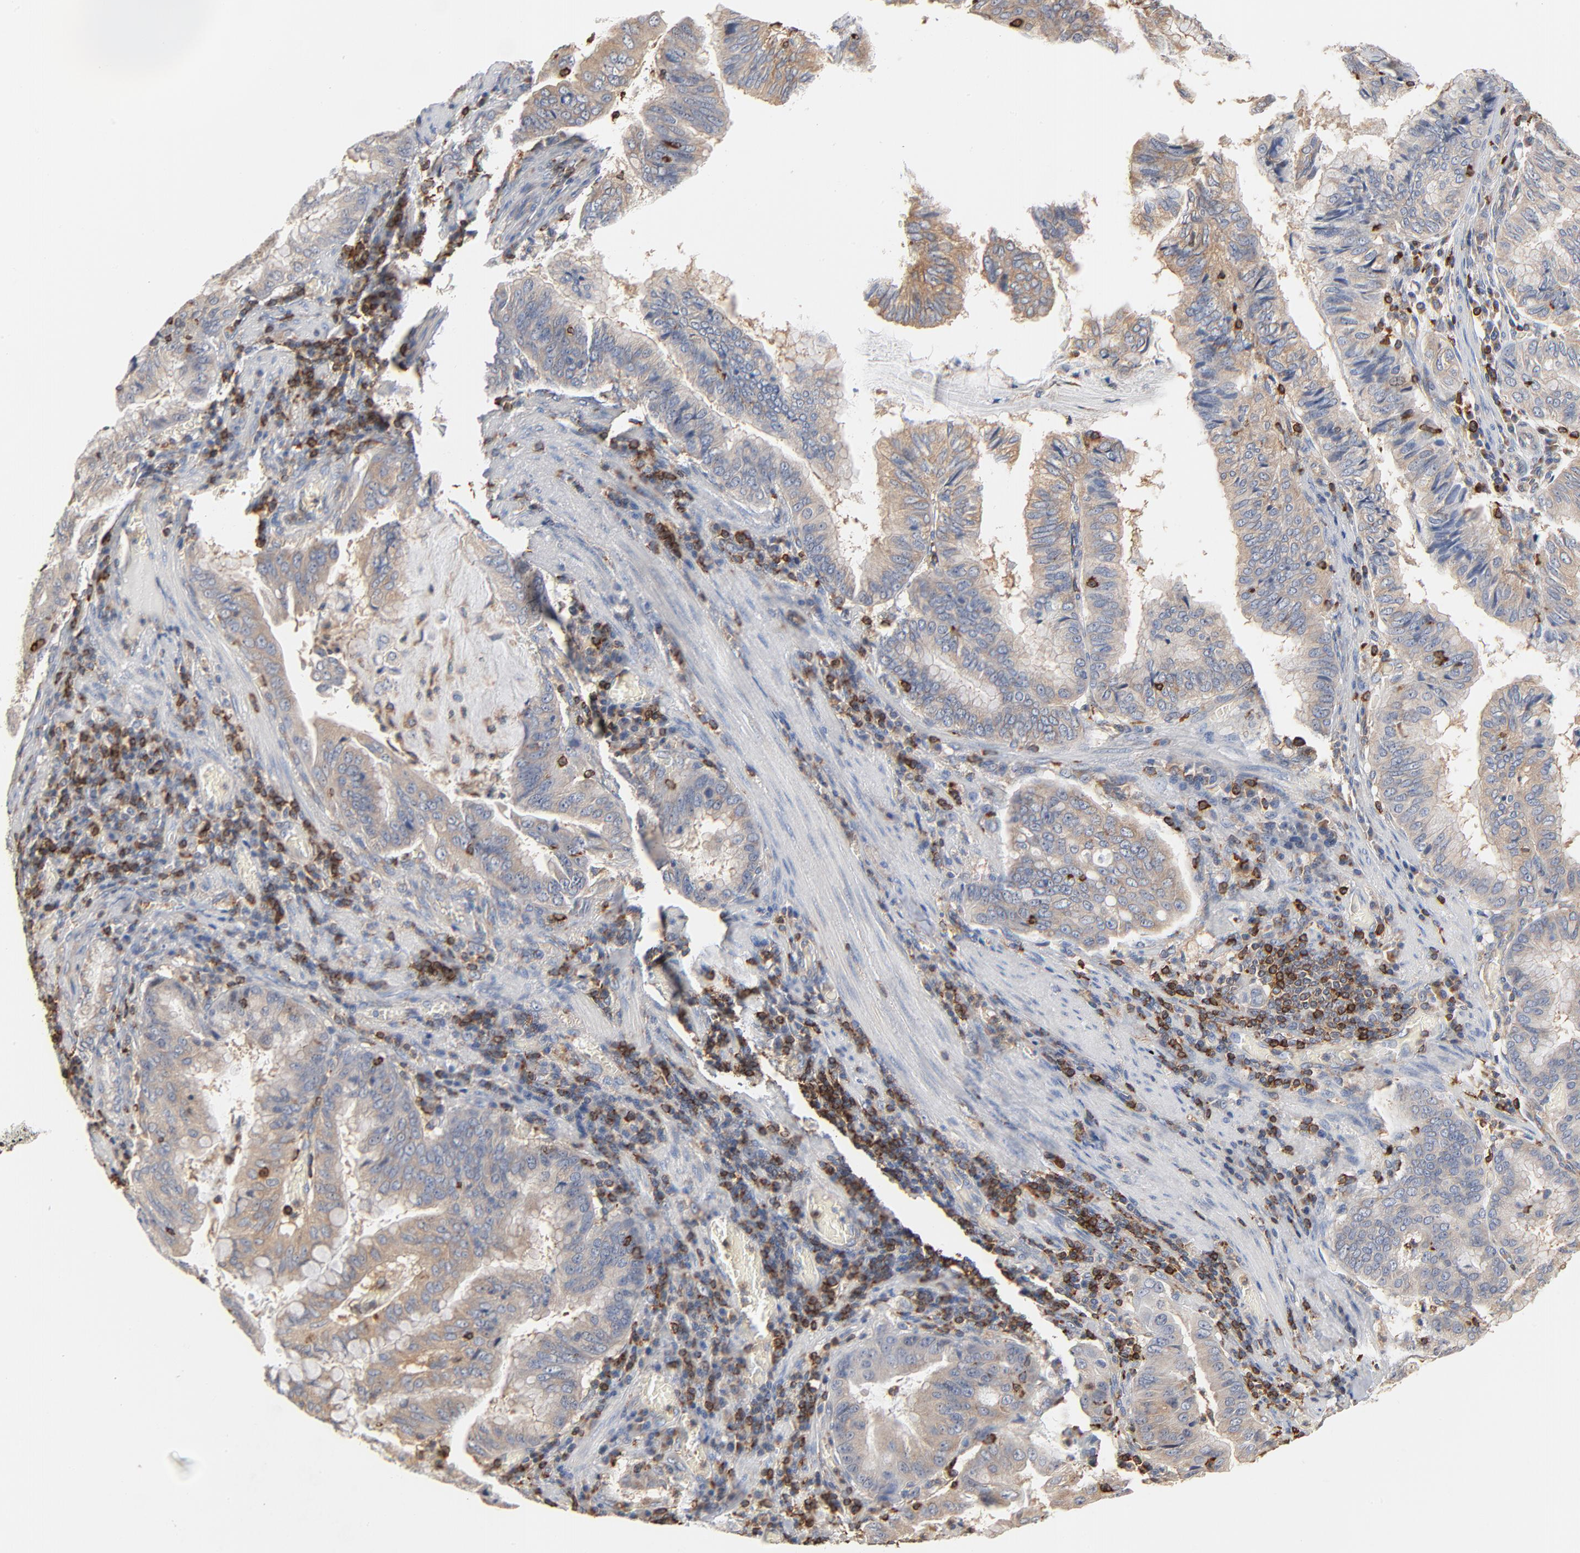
{"staining": {"intensity": "weak", "quantity": ">75%", "location": "cytoplasmic/membranous"}, "tissue": "stomach cancer", "cell_type": "Tumor cells", "image_type": "cancer", "snomed": [{"axis": "morphology", "description": "Adenocarcinoma, NOS"}, {"axis": "topography", "description": "Stomach, upper"}], "caption": "Immunohistochemical staining of stomach adenocarcinoma exhibits low levels of weak cytoplasmic/membranous protein expression in approximately >75% of tumor cells. (DAB (3,3'-diaminobenzidine) IHC, brown staining for protein, blue staining for nuclei).", "gene": "SH3KBP1", "patient": {"sex": "male", "age": 80}}